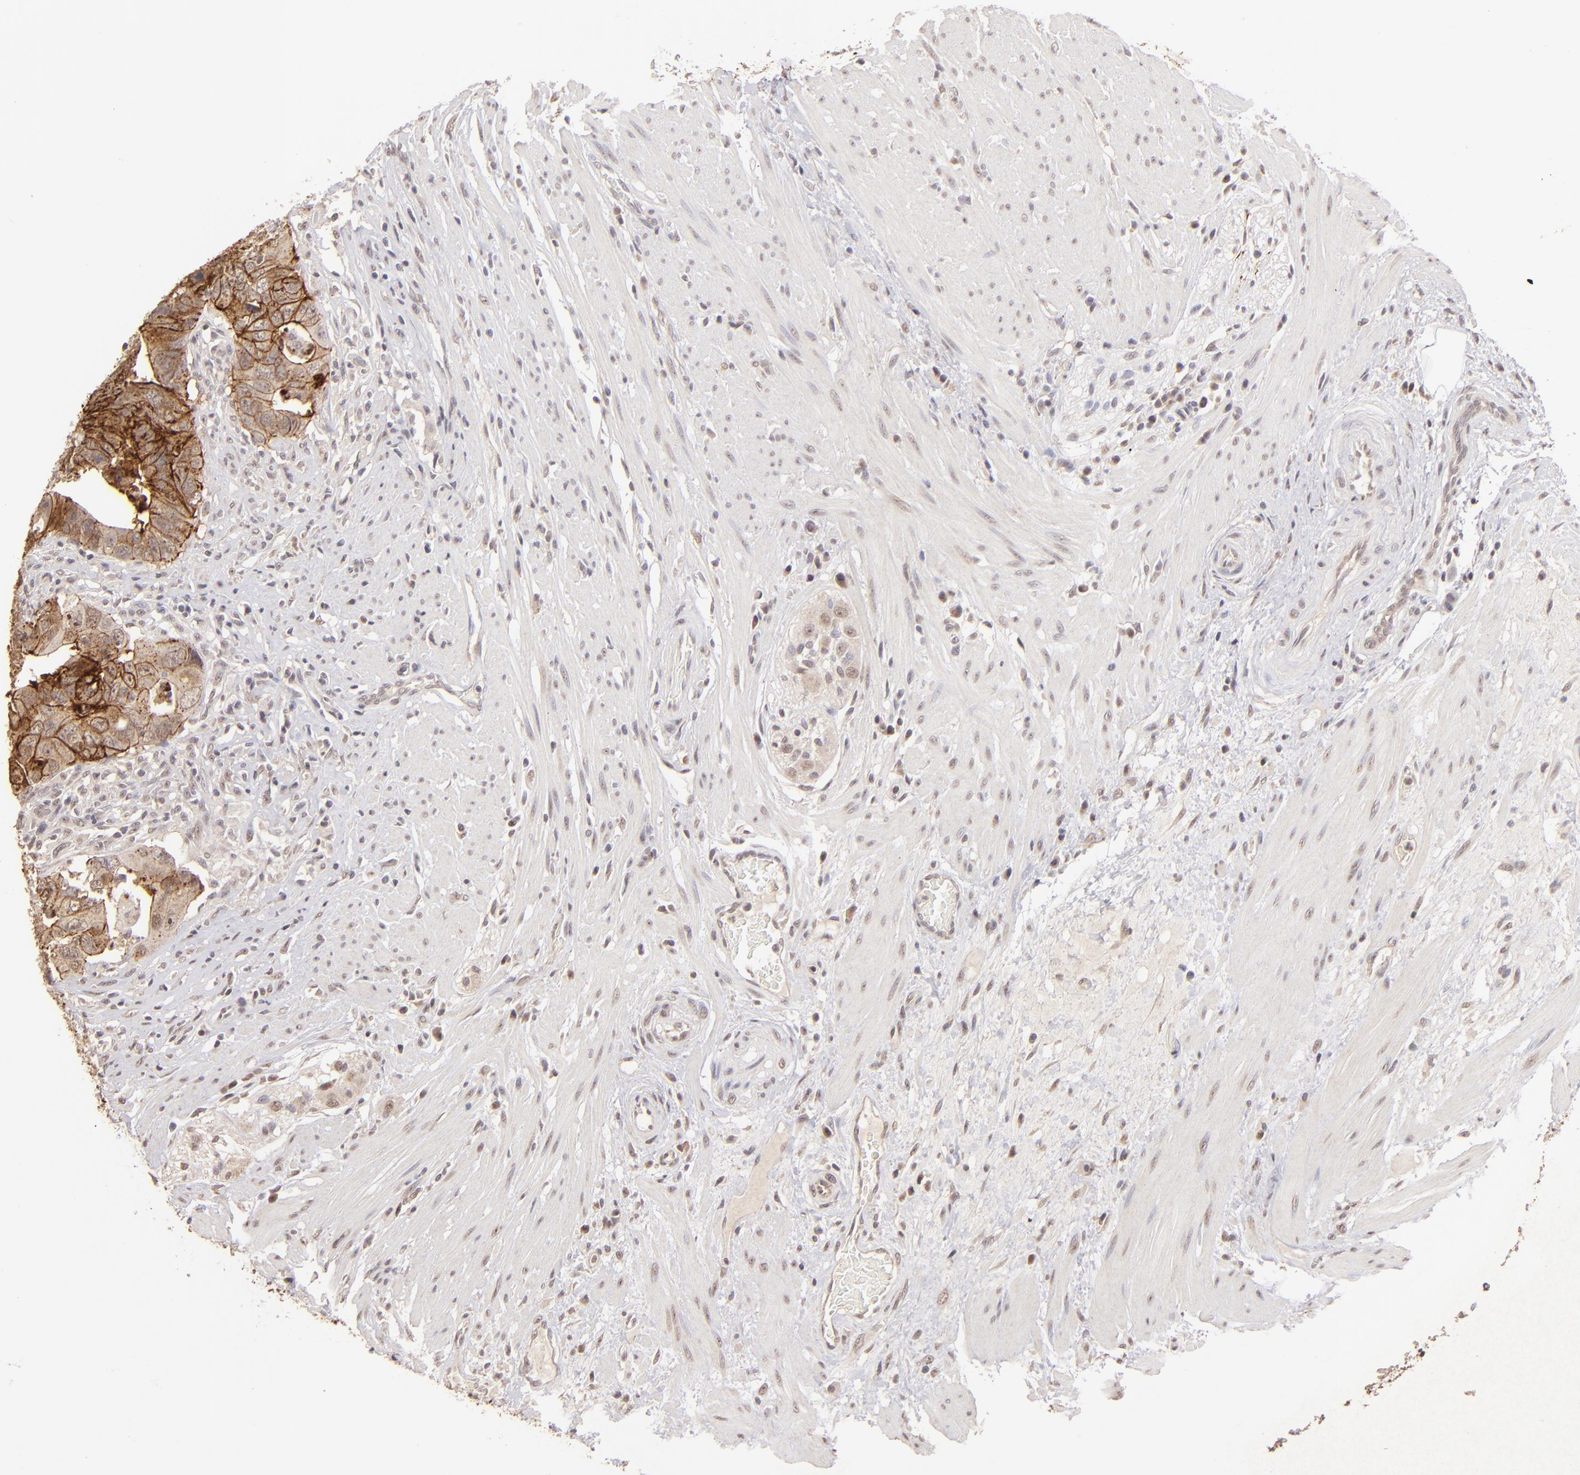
{"staining": {"intensity": "moderate", "quantity": ">75%", "location": "cytoplasmic/membranous"}, "tissue": "colorectal cancer", "cell_type": "Tumor cells", "image_type": "cancer", "snomed": [{"axis": "morphology", "description": "Adenocarcinoma, NOS"}, {"axis": "topography", "description": "Rectum"}], "caption": "Moderate cytoplasmic/membranous staining for a protein is seen in approximately >75% of tumor cells of adenocarcinoma (colorectal) using immunohistochemistry (IHC).", "gene": "CLDN1", "patient": {"sex": "male", "age": 53}}